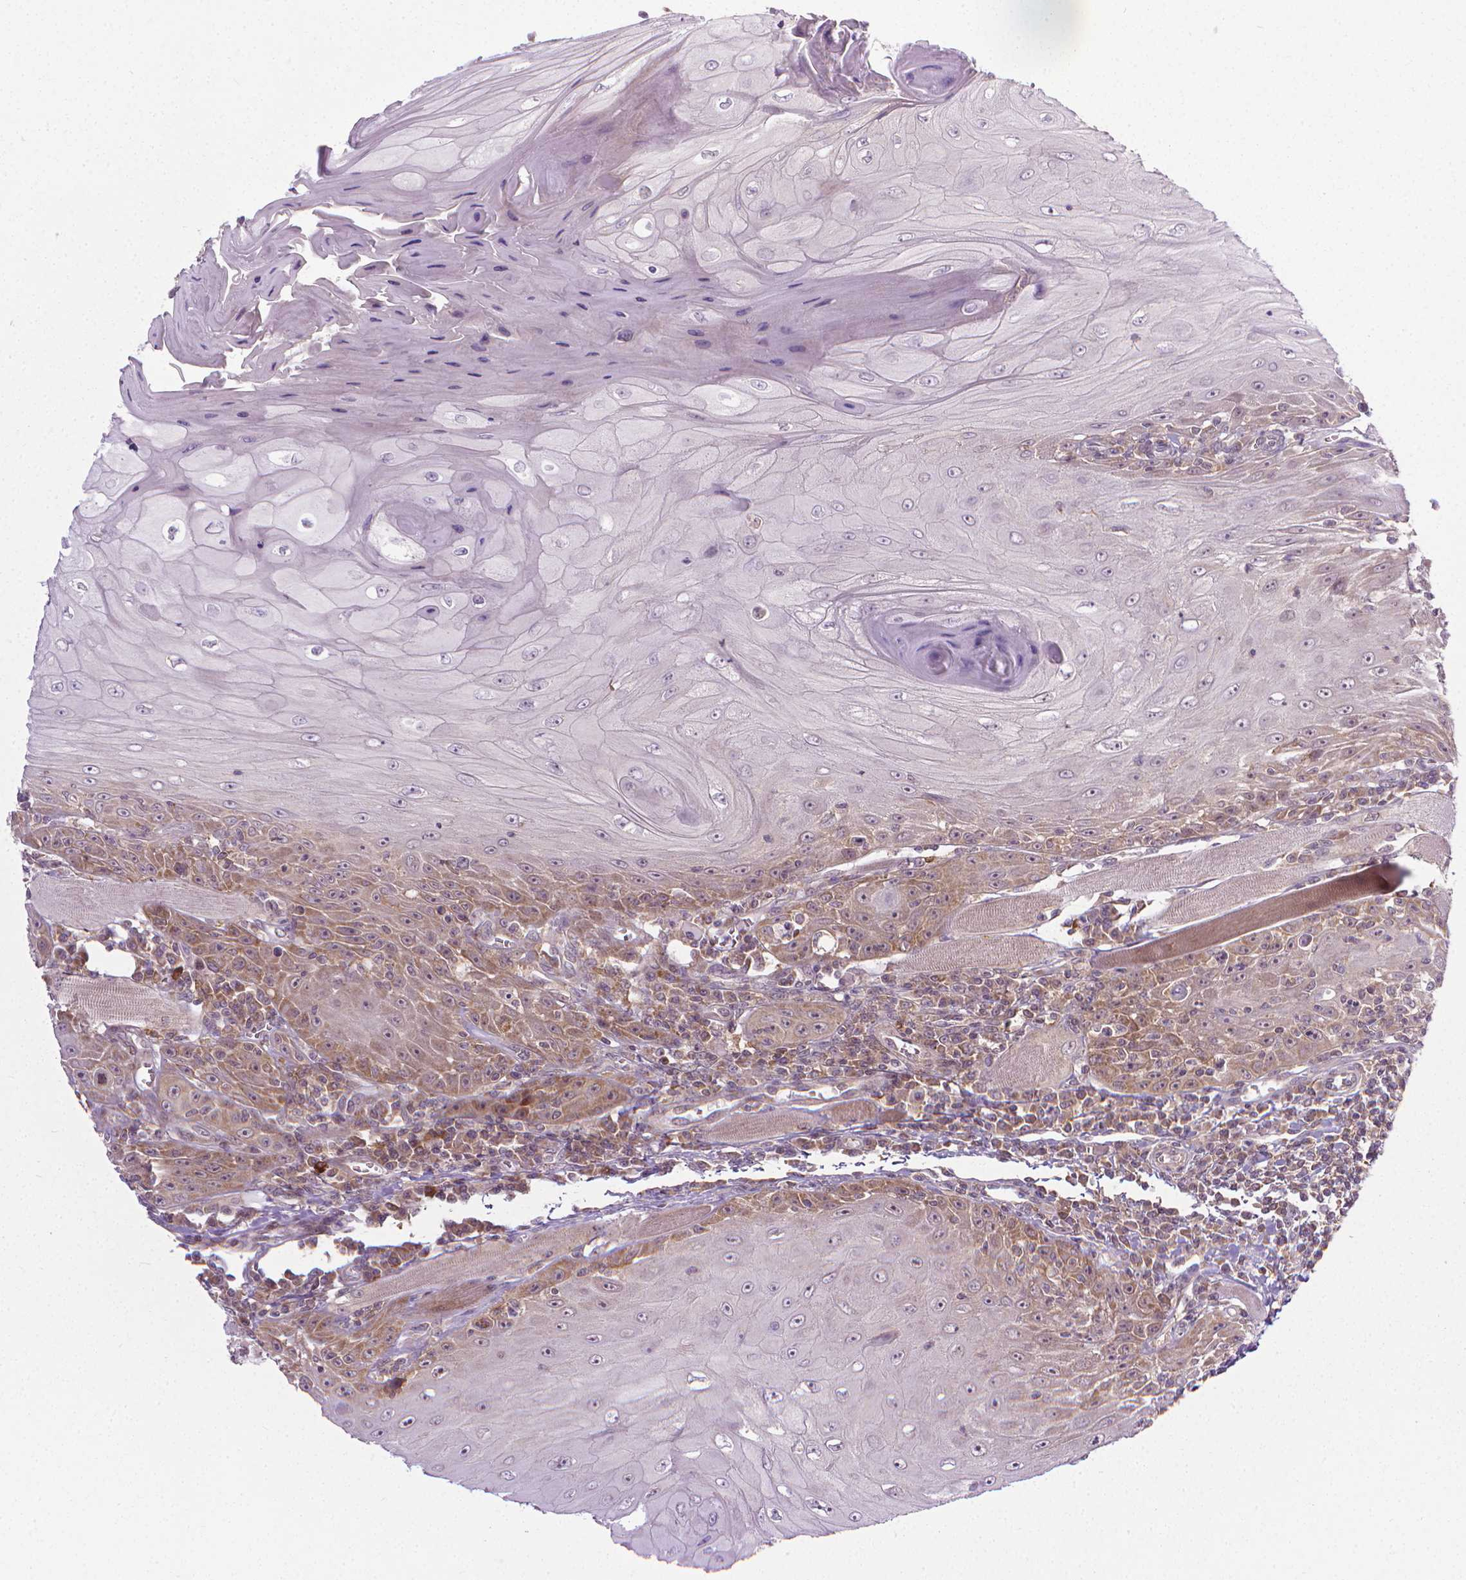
{"staining": {"intensity": "moderate", "quantity": "25%-75%", "location": "cytoplasmic/membranous"}, "tissue": "head and neck cancer", "cell_type": "Tumor cells", "image_type": "cancer", "snomed": [{"axis": "morphology", "description": "Squamous cell carcinoma, NOS"}, {"axis": "topography", "description": "Head-Neck"}], "caption": "Squamous cell carcinoma (head and neck) was stained to show a protein in brown. There is medium levels of moderate cytoplasmic/membranous positivity in approximately 25%-75% of tumor cells.", "gene": "PRAG1", "patient": {"sex": "male", "age": 52}}